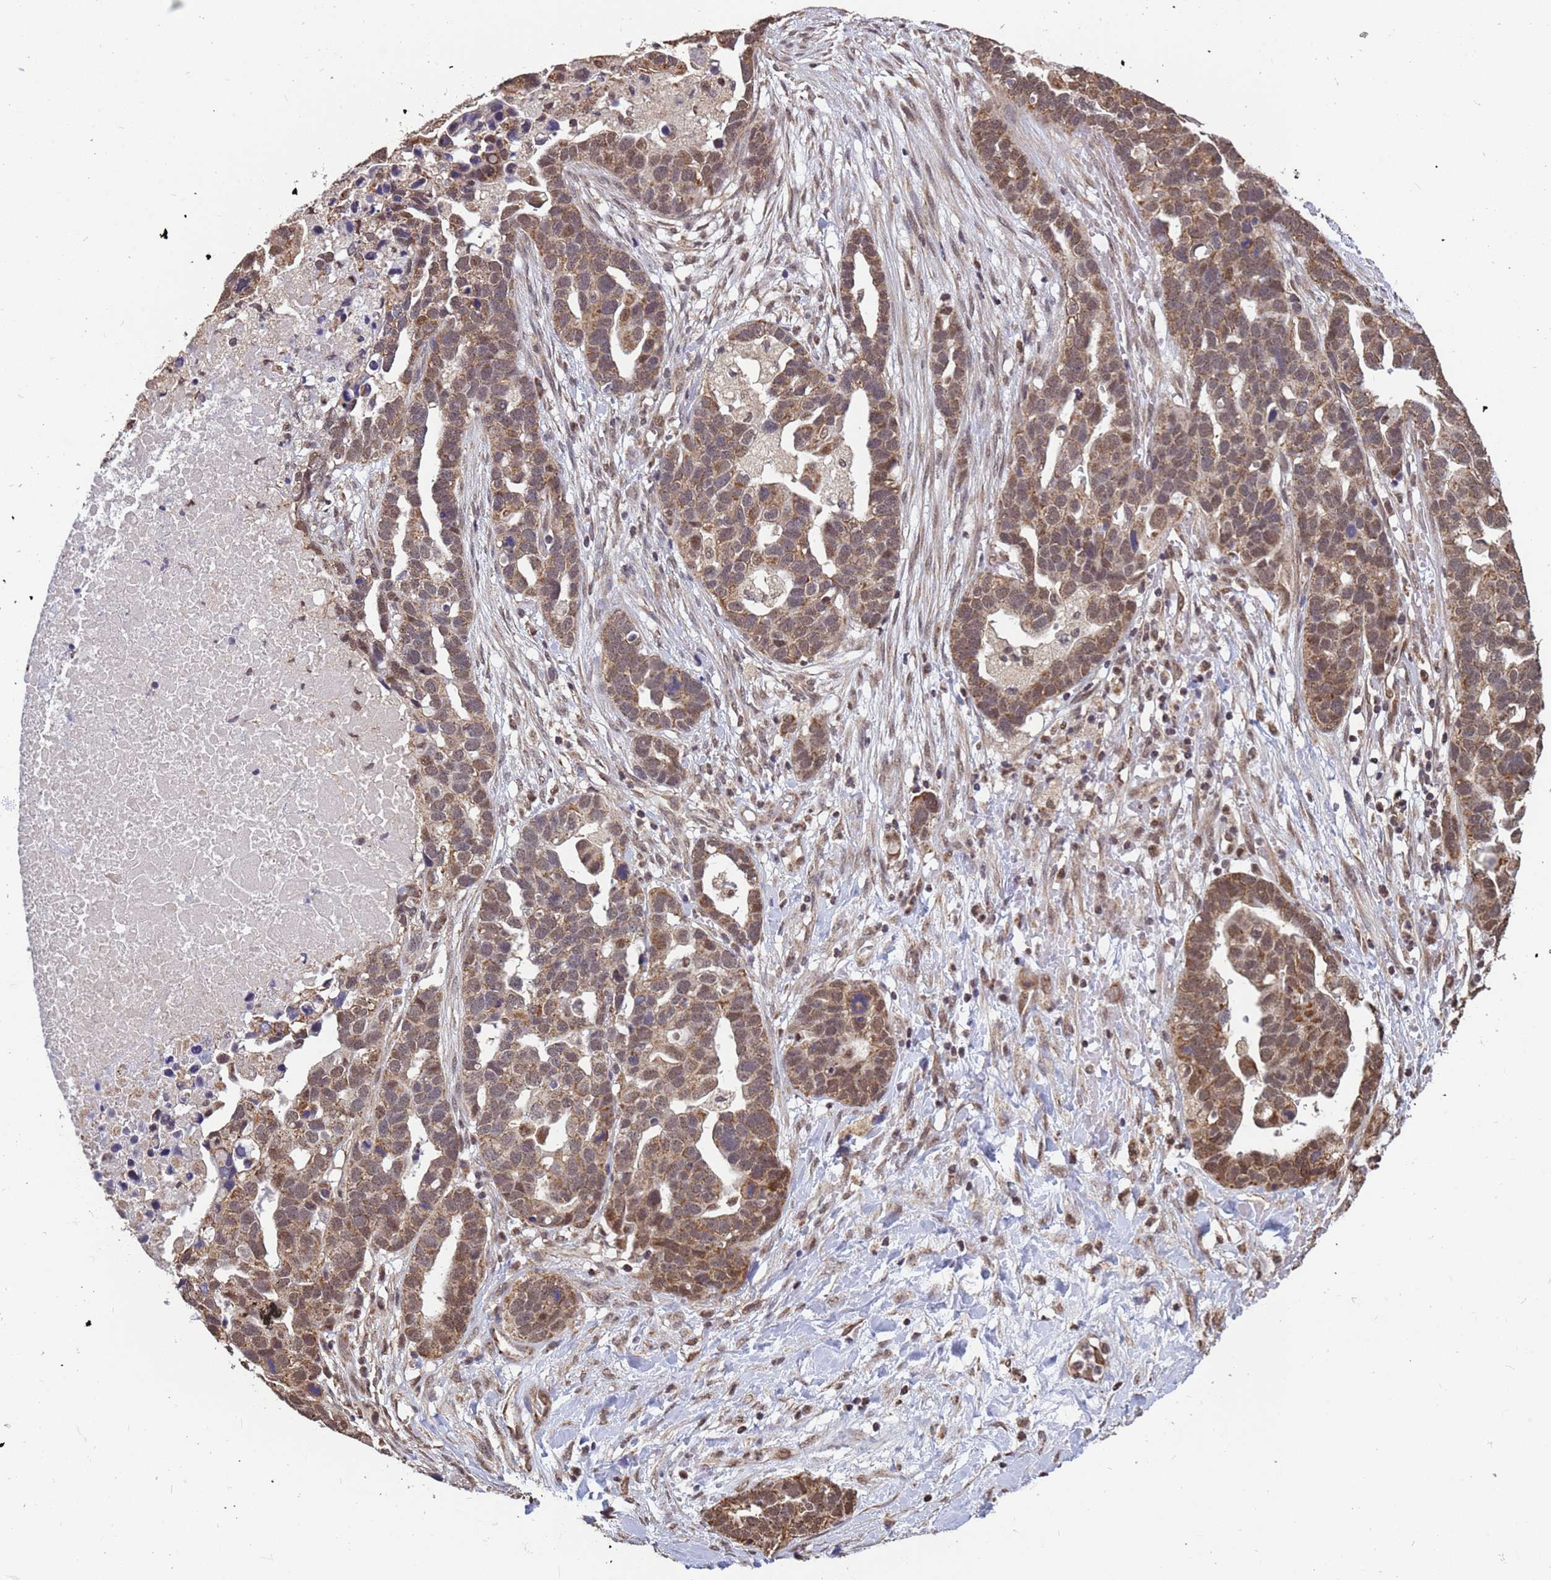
{"staining": {"intensity": "moderate", "quantity": ">75%", "location": "cytoplasmic/membranous,nuclear"}, "tissue": "ovarian cancer", "cell_type": "Tumor cells", "image_type": "cancer", "snomed": [{"axis": "morphology", "description": "Cystadenocarcinoma, serous, NOS"}, {"axis": "topography", "description": "Ovary"}], "caption": "High-magnification brightfield microscopy of serous cystadenocarcinoma (ovarian) stained with DAB (brown) and counterstained with hematoxylin (blue). tumor cells exhibit moderate cytoplasmic/membranous and nuclear expression is present in approximately>75% of cells.", "gene": "DENND2B", "patient": {"sex": "female", "age": 54}}